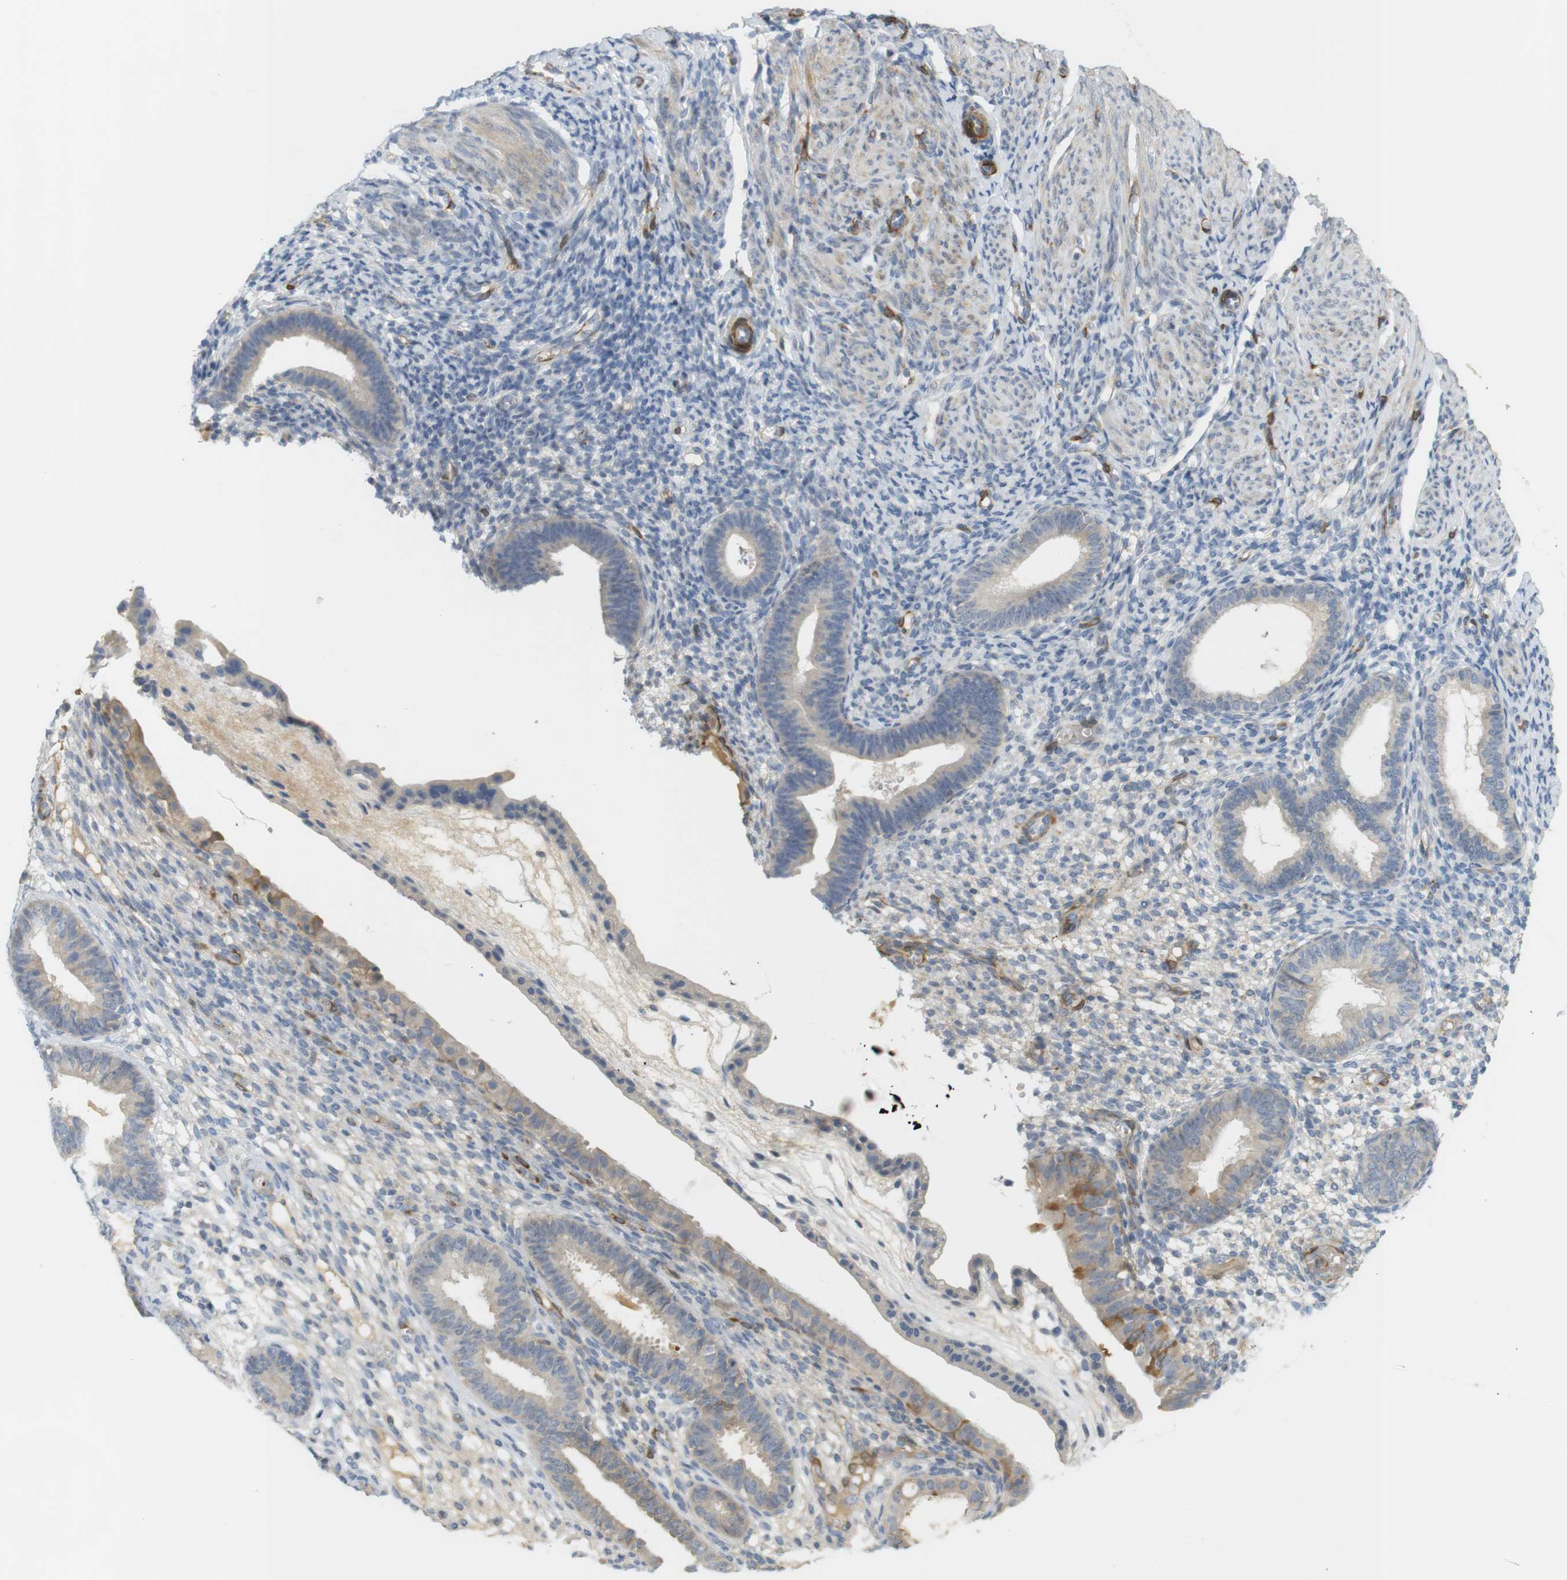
{"staining": {"intensity": "negative", "quantity": "none", "location": "none"}, "tissue": "endometrium", "cell_type": "Cells in endometrial stroma", "image_type": "normal", "snomed": [{"axis": "morphology", "description": "Normal tissue, NOS"}, {"axis": "topography", "description": "Endometrium"}], "caption": "DAB immunohistochemical staining of benign endometrium reveals no significant expression in cells in endometrial stroma.", "gene": "PDE3A", "patient": {"sex": "female", "age": 61}}